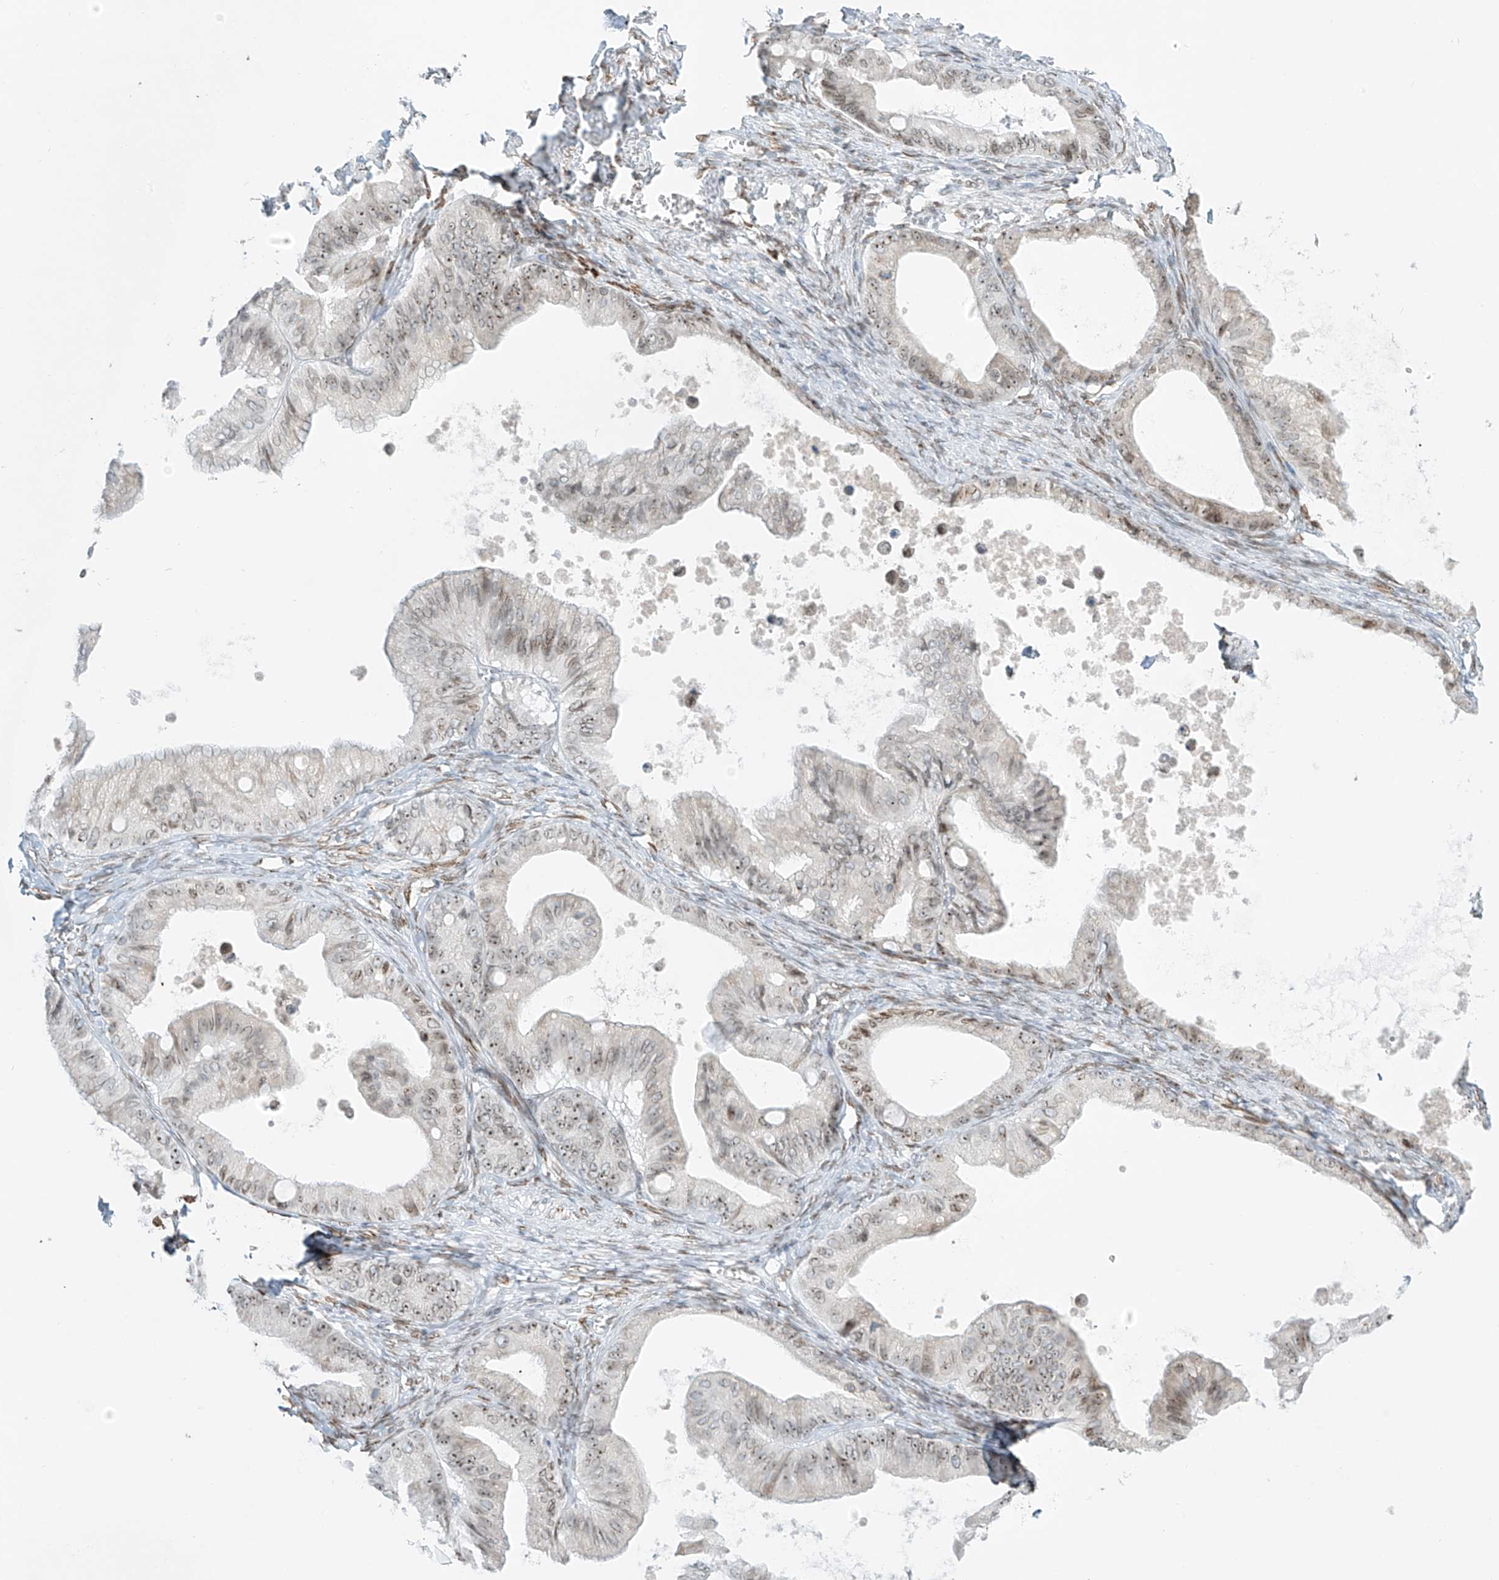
{"staining": {"intensity": "moderate", "quantity": "25%-75%", "location": "nuclear"}, "tissue": "ovarian cancer", "cell_type": "Tumor cells", "image_type": "cancer", "snomed": [{"axis": "morphology", "description": "Cystadenocarcinoma, mucinous, NOS"}, {"axis": "topography", "description": "Ovary"}], "caption": "Immunohistochemistry (IHC) (DAB (3,3'-diaminobenzidine)) staining of ovarian mucinous cystadenocarcinoma reveals moderate nuclear protein positivity in approximately 25%-75% of tumor cells.", "gene": "SAMD15", "patient": {"sex": "female", "age": 71}}